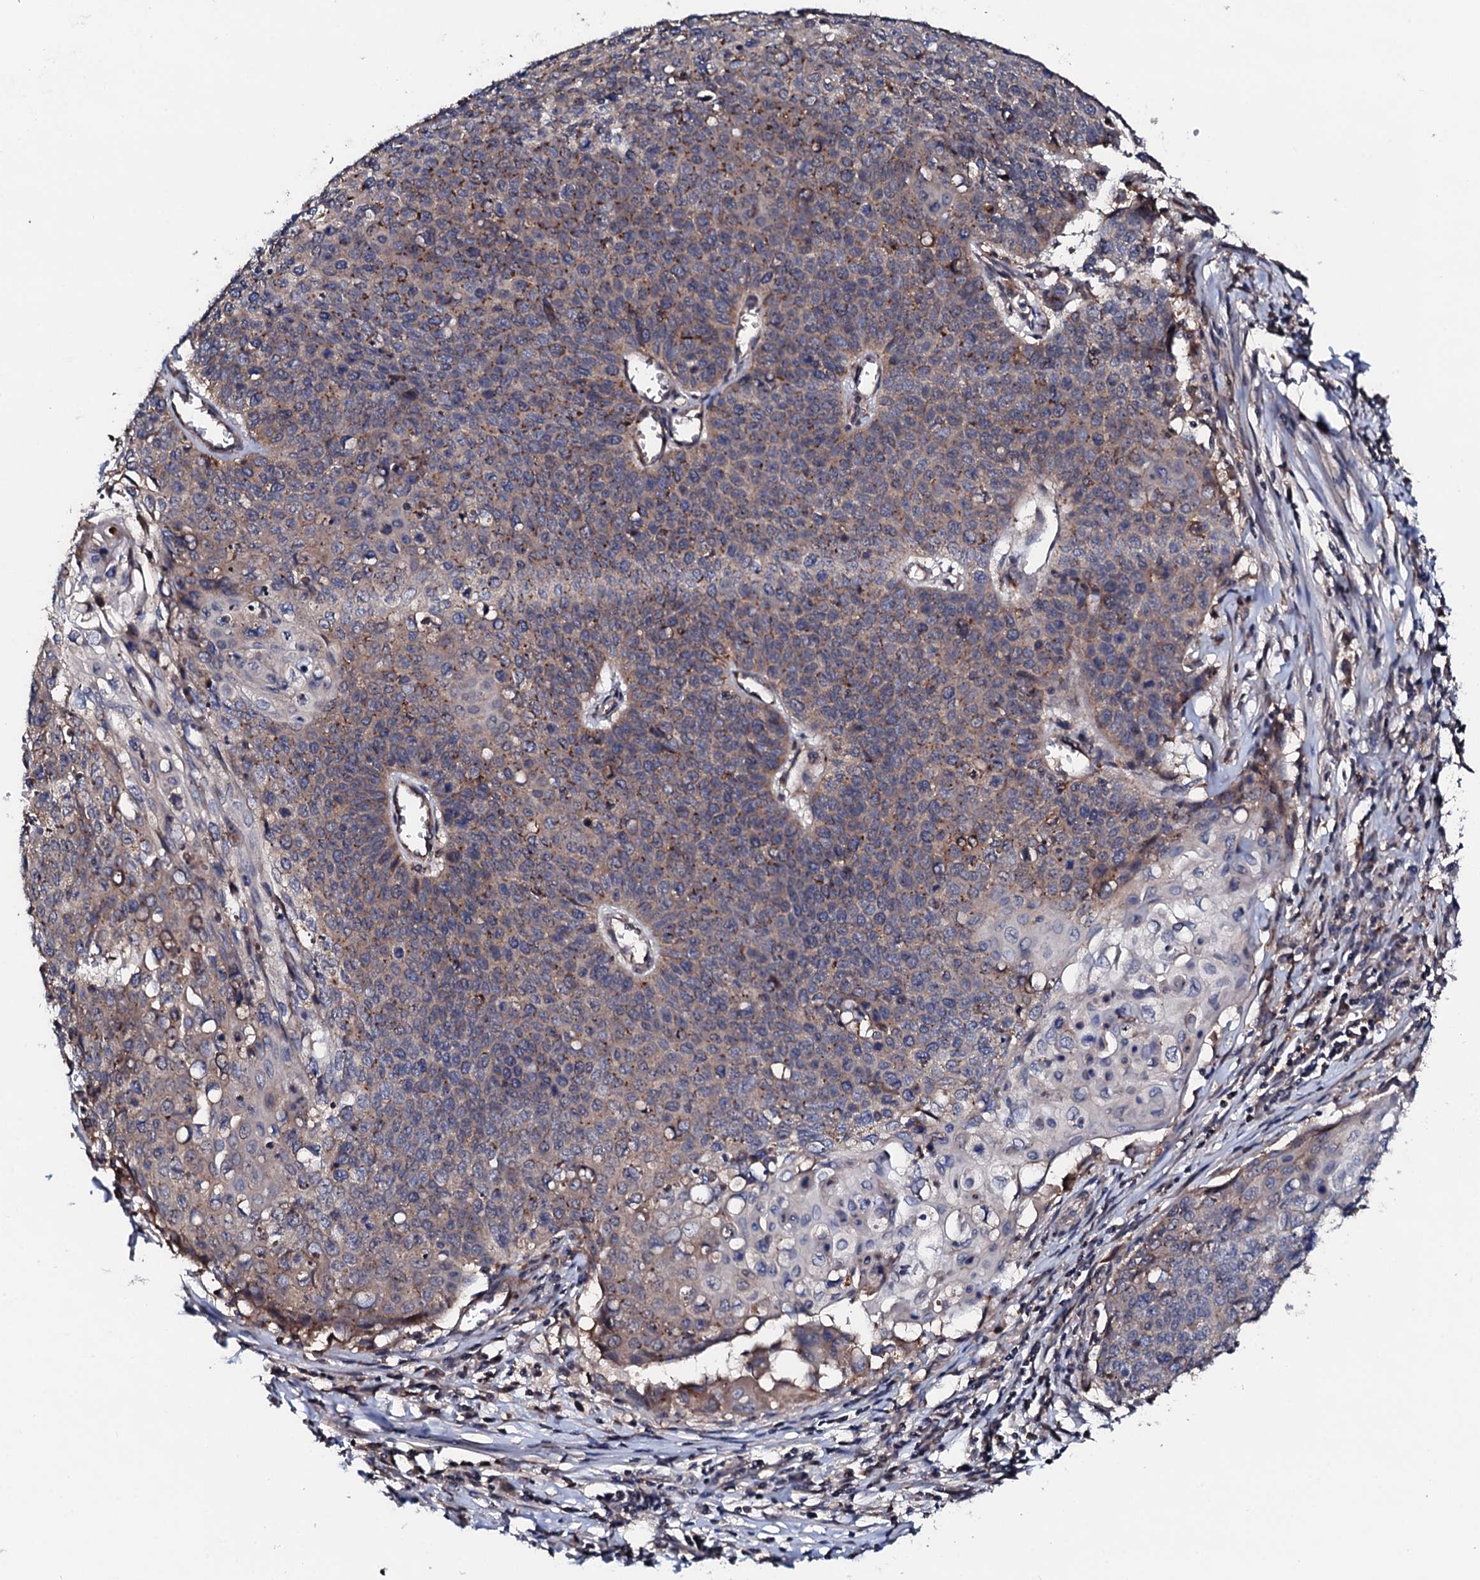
{"staining": {"intensity": "weak", "quantity": "25%-75%", "location": "cytoplasmic/membranous"}, "tissue": "cervical cancer", "cell_type": "Tumor cells", "image_type": "cancer", "snomed": [{"axis": "morphology", "description": "Squamous cell carcinoma, NOS"}, {"axis": "topography", "description": "Cervix"}], "caption": "Immunohistochemical staining of squamous cell carcinoma (cervical) displays low levels of weak cytoplasmic/membranous expression in approximately 25%-75% of tumor cells. The protein is shown in brown color, while the nuclei are stained blue.", "gene": "EDC3", "patient": {"sex": "female", "age": 39}}